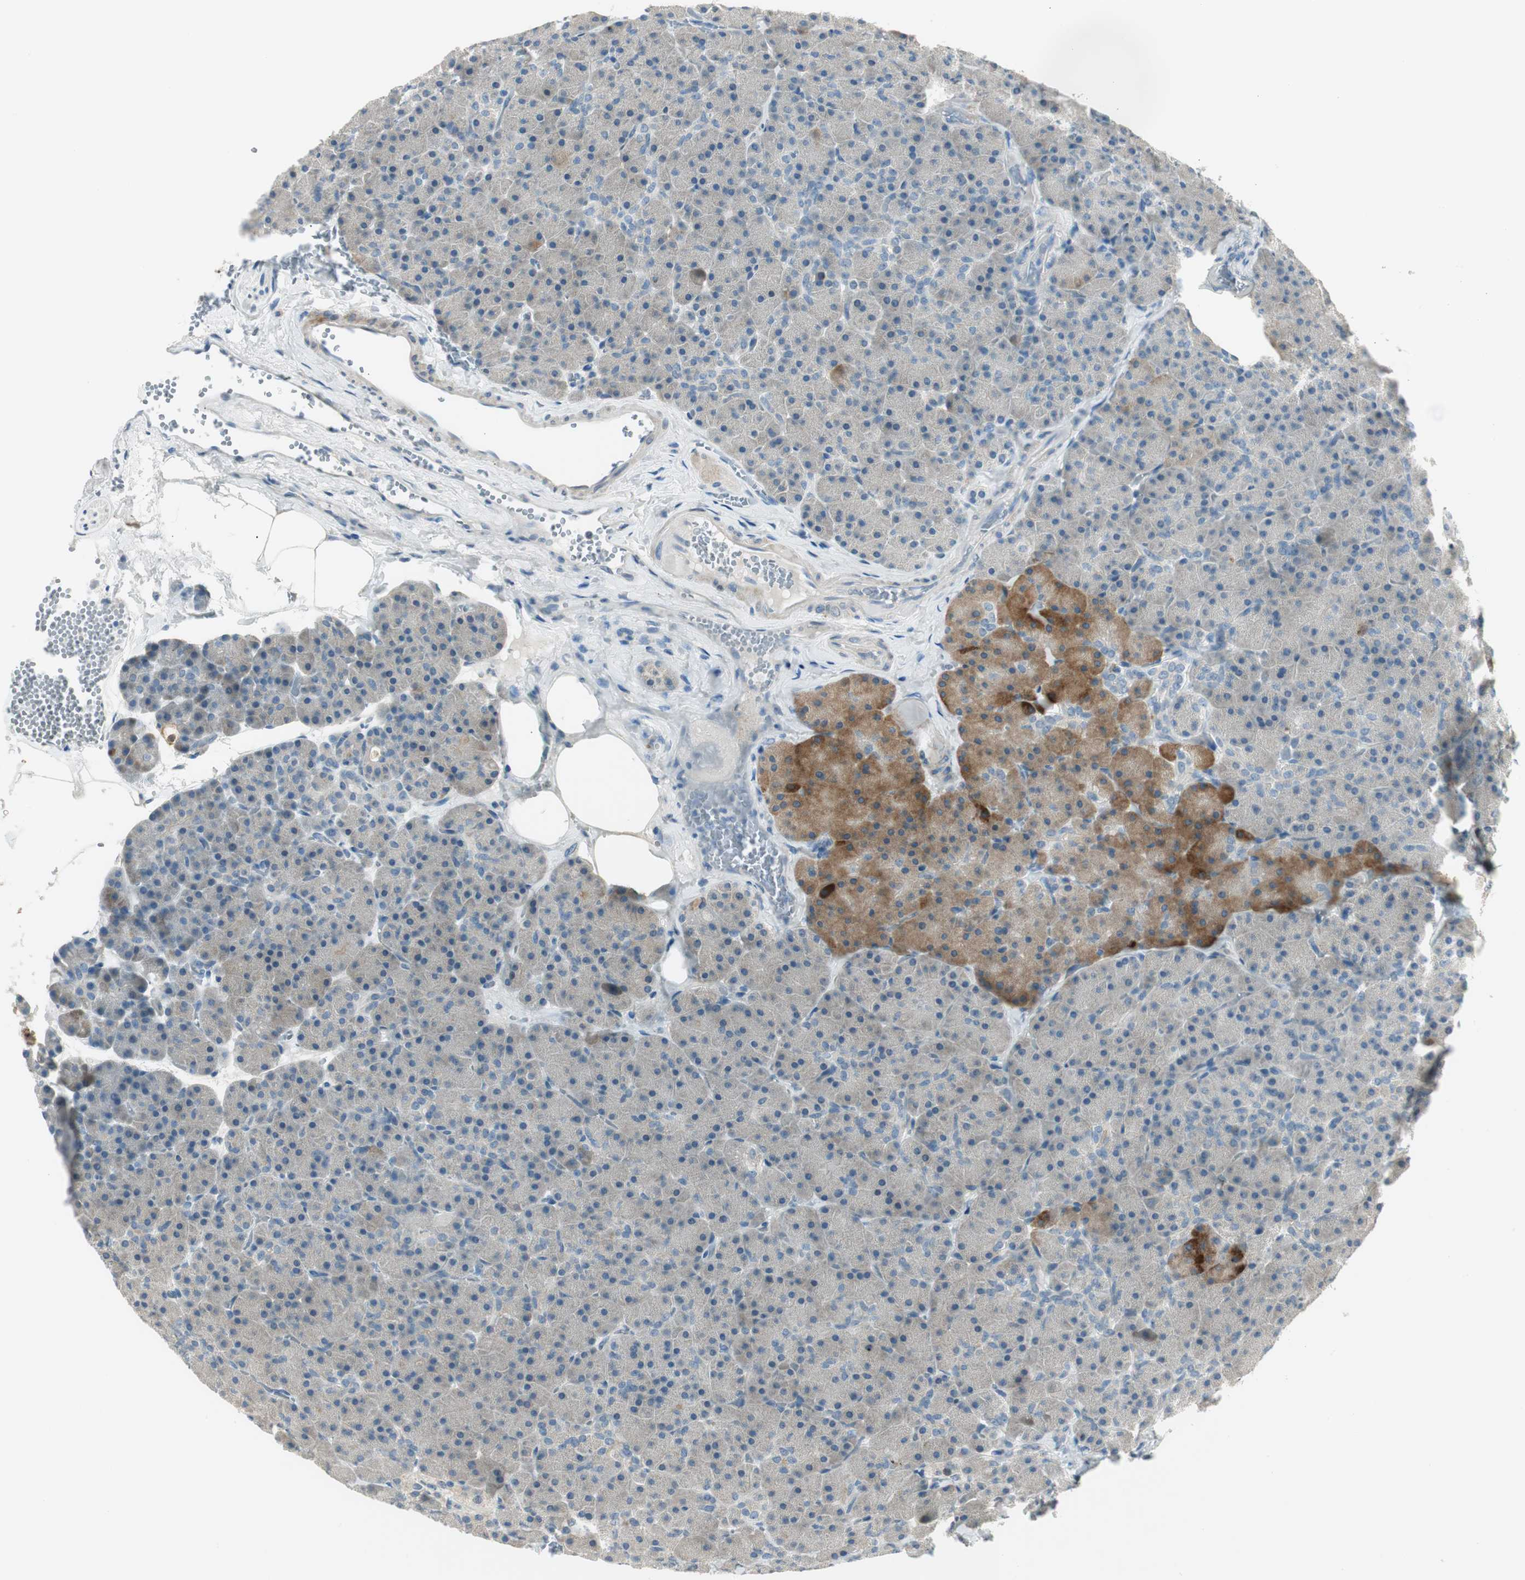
{"staining": {"intensity": "moderate", "quantity": "<25%", "location": "cytoplasmic/membranous"}, "tissue": "pancreas", "cell_type": "Exocrine glandular cells", "image_type": "normal", "snomed": [{"axis": "morphology", "description": "Normal tissue, NOS"}, {"axis": "topography", "description": "Pancreas"}], "caption": "About <25% of exocrine glandular cells in unremarkable pancreas demonstrate moderate cytoplasmic/membranous protein positivity as visualized by brown immunohistochemical staining.", "gene": "PCDHB15", "patient": {"sex": "female", "age": 35}}